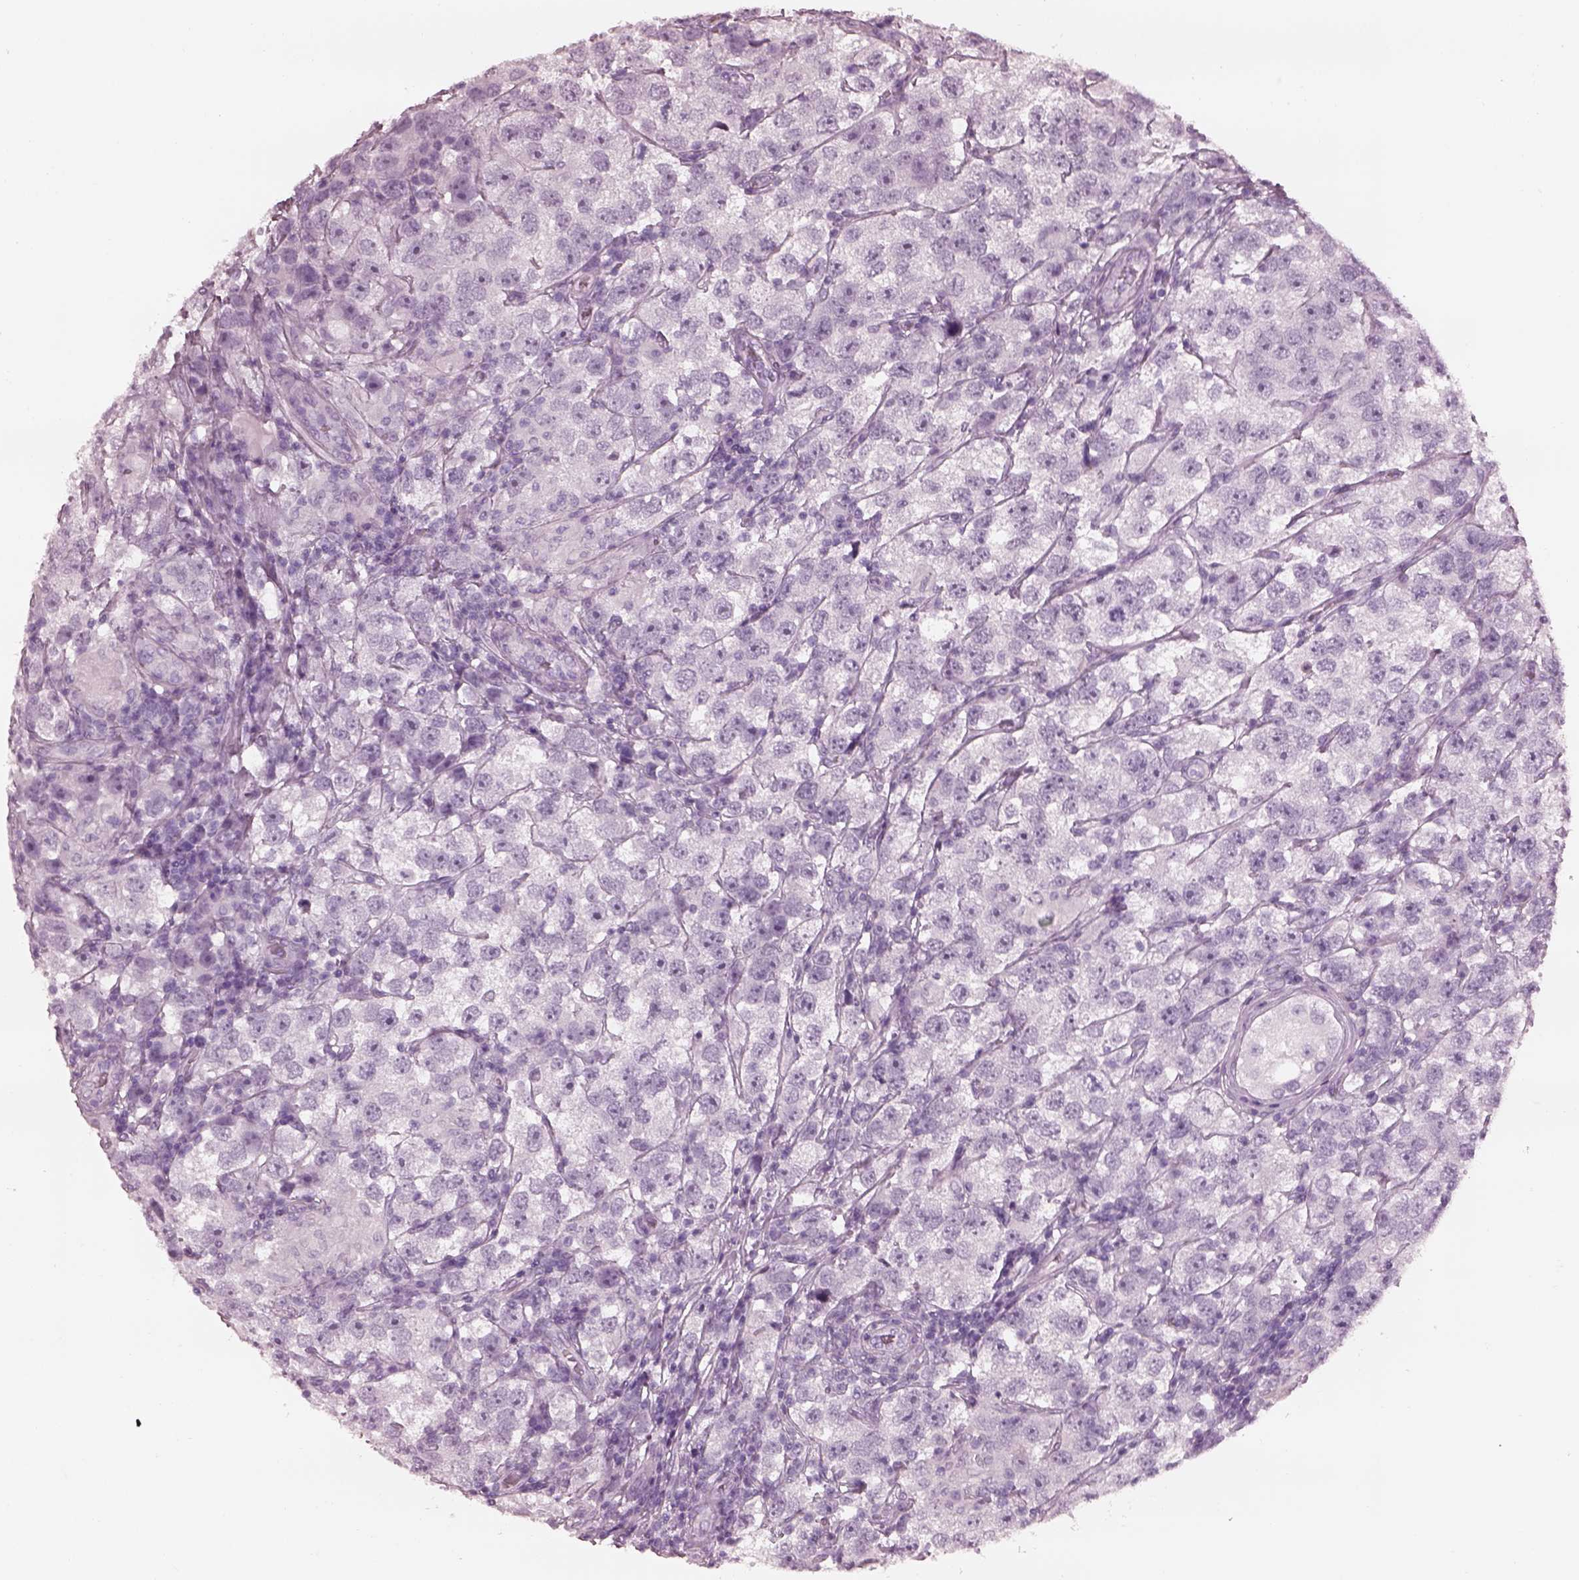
{"staining": {"intensity": "negative", "quantity": "none", "location": "none"}, "tissue": "testis cancer", "cell_type": "Tumor cells", "image_type": "cancer", "snomed": [{"axis": "morphology", "description": "Seminoma, NOS"}, {"axis": "topography", "description": "Testis"}], "caption": "Immunohistochemical staining of seminoma (testis) exhibits no significant staining in tumor cells.", "gene": "FABP9", "patient": {"sex": "male", "age": 26}}